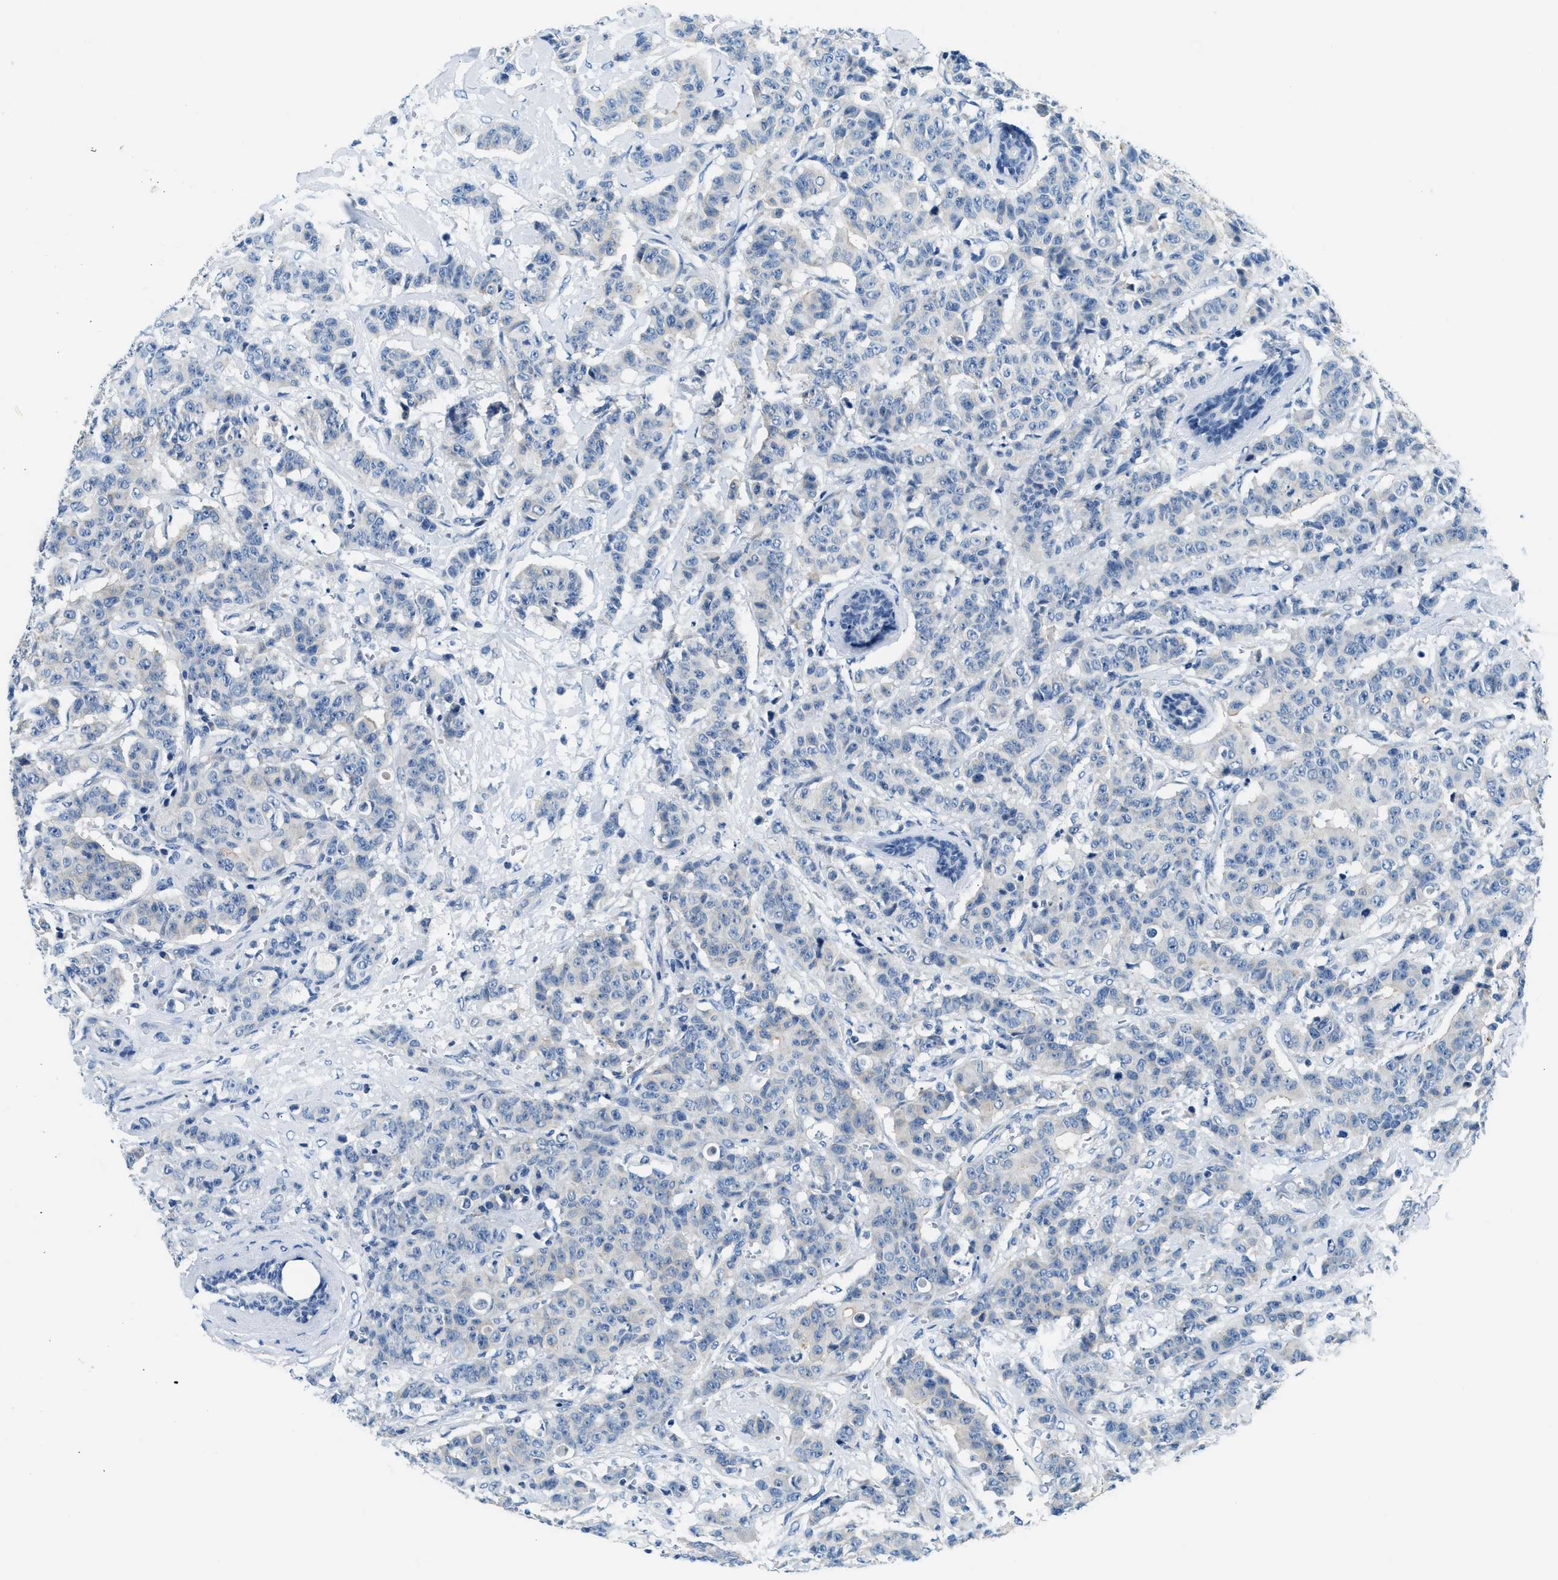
{"staining": {"intensity": "negative", "quantity": "none", "location": "none"}, "tissue": "breast cancer", "cell_type": "Tumor cells", "image_type": "cancer", "snomed": [{"axis": "morphology", "description": "Normal tissue, NOS"}, {"axis": "morphology", "description": "Duct carcinoma"}, {"axis": "topography", "description": "Breast"}], "caption": "Histopathology image shows no protein staining in tumor cells of breast cancer (invasive ductal carcinoma) tissue. (Stains: DAB IHC with hematoxylin counter stain, Microscopy: brightfield microscopy at high magnification).", "gene": "CLDN18", "patient": {"sex": "female", "age": 40}}